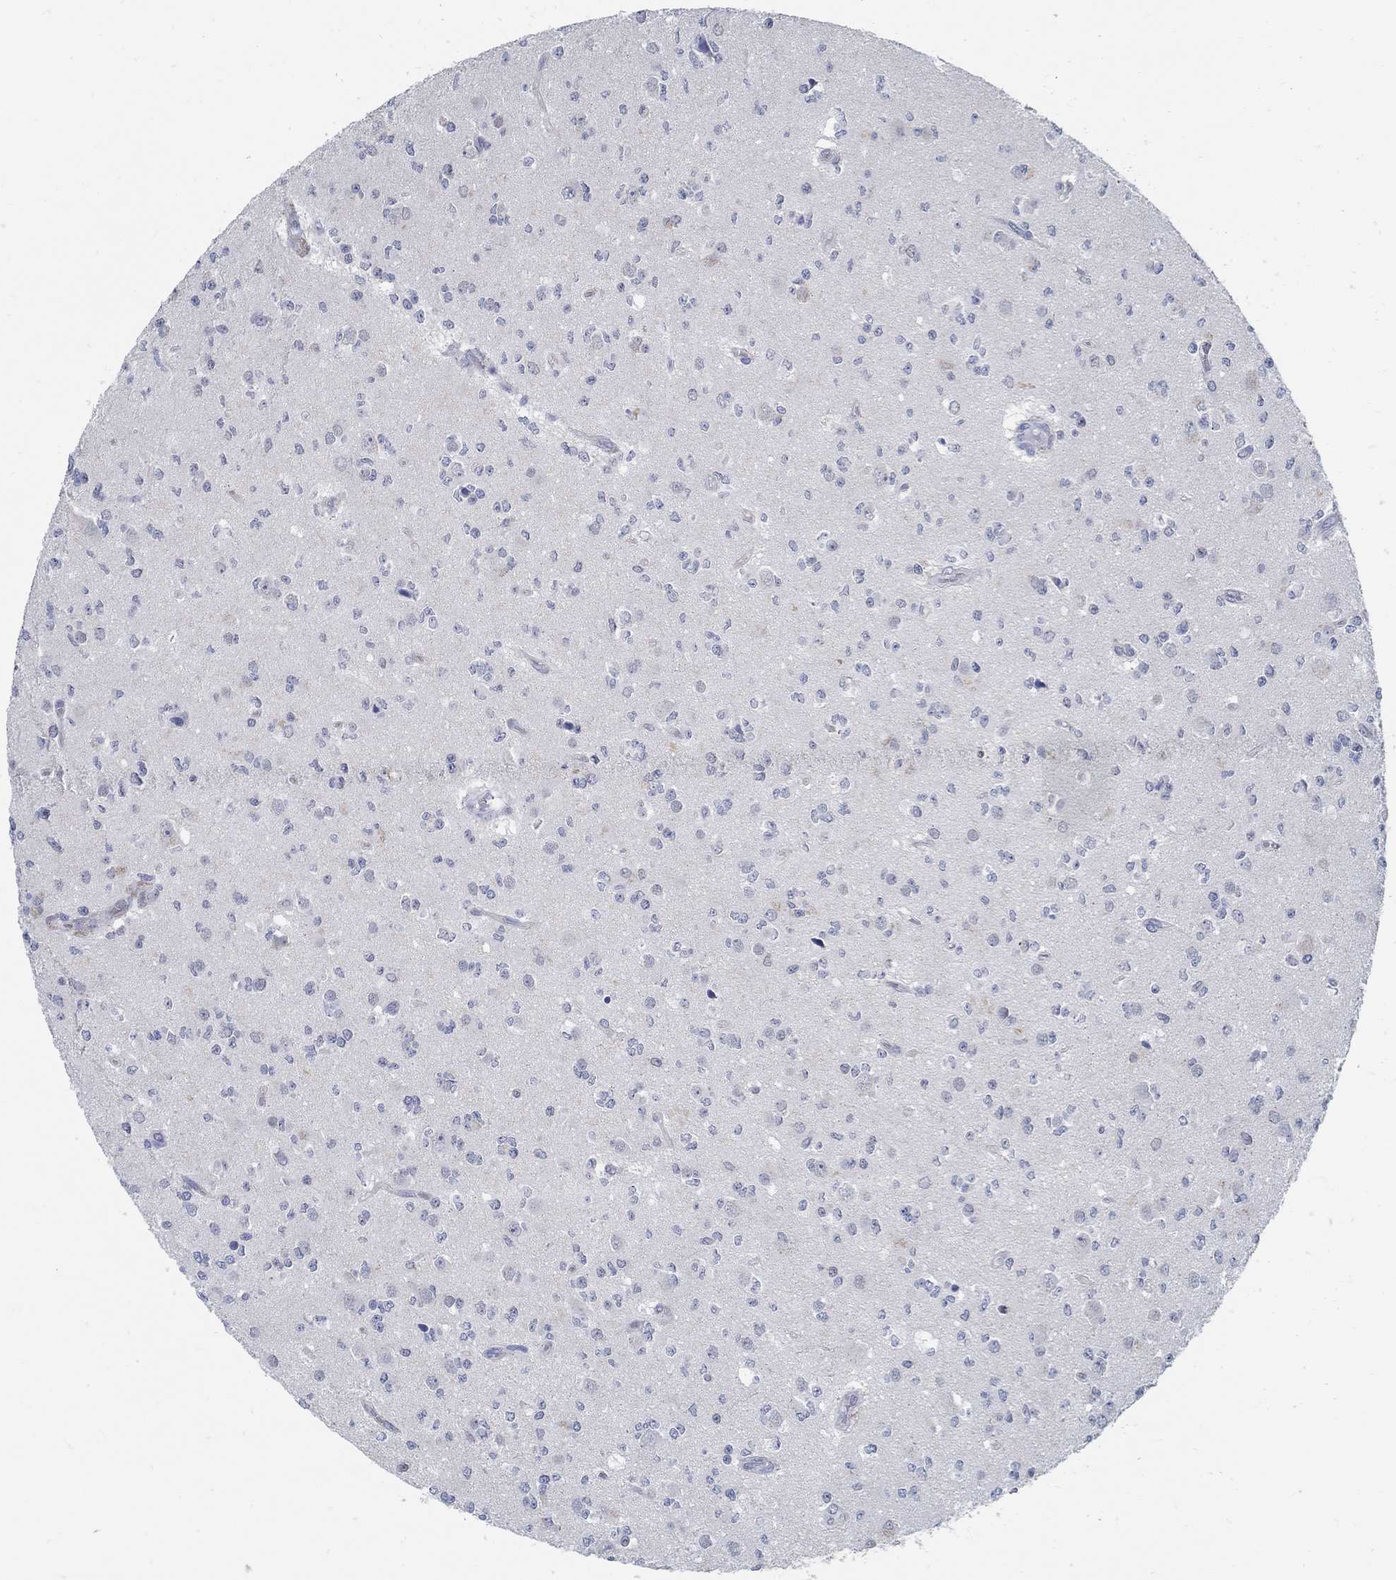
{"staining": {"intensity": "negative", "quantity": "none", "location": "none"}, "tissue": "glioma", "cell_type": "Tumor cells", "image_type": "cancer", "snomed": [{"axis": "morphology", "description": "Glioma, malignant, Low grade"}, {"axis": "topography", "description": "Brain"}], "caption": "Immunohistochemical staining of human glioma shows no significant staining in tumor cells.", "gene": "PCDH11X", "patient": {"sex": "female", "age": 45}}